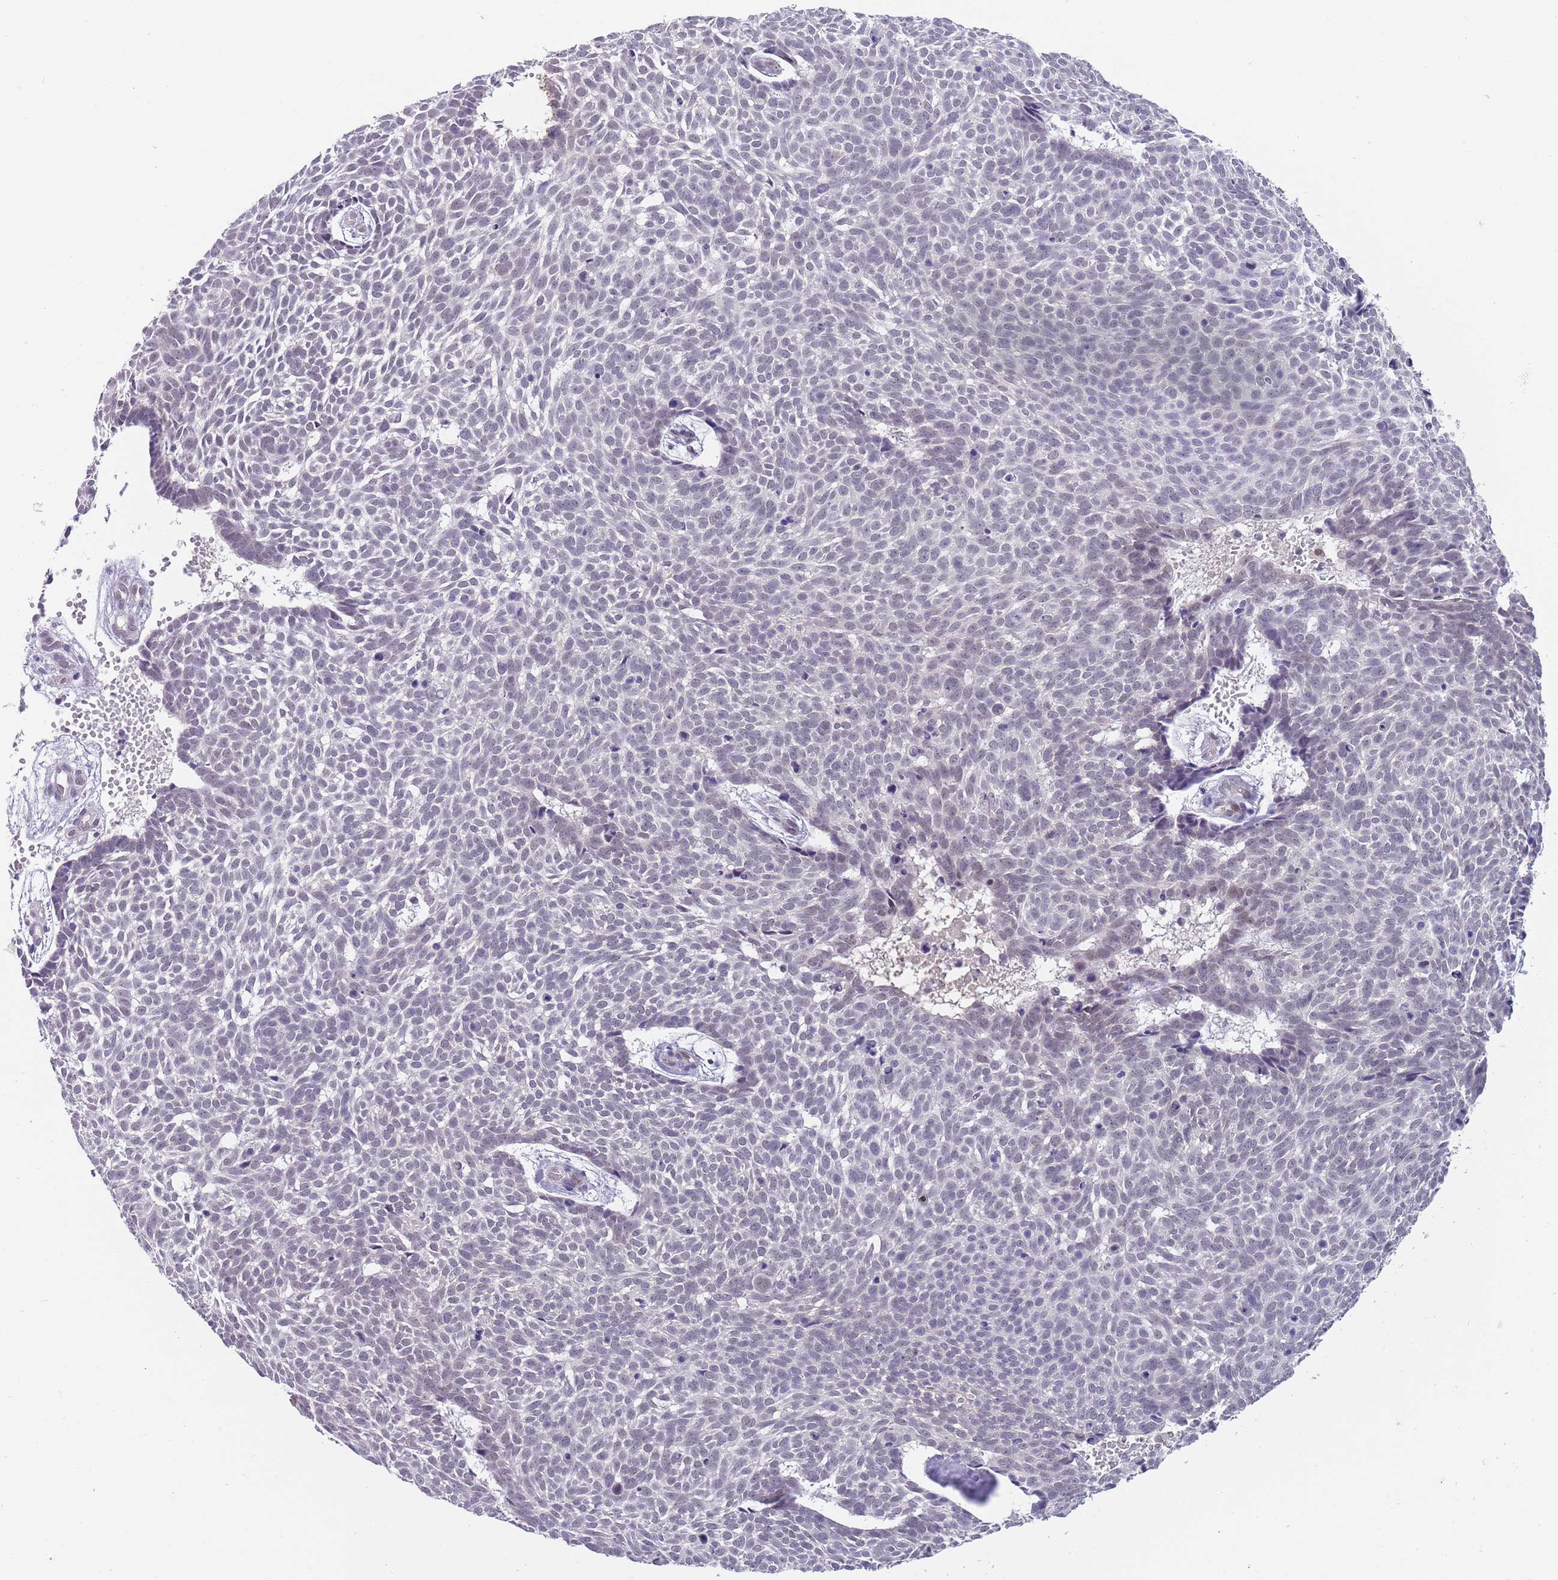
{"staining": {"intensity": "negative", "quantity": "none", "location": "none"}, "tissue": "skin cancer", "cell_type": "Tumor cells", "image_type": "cancer", "snomed": [{"axis": "morphology", "description": "Basal cell carcinoma"}, {"axis": "topography", "description": "Skin"}], "caption": "Protein analysis of skin cancer reveals no significant expression in tumor cells.", "gene": "SEPHS2", "patient": {"sex": "male", "age": 61}}